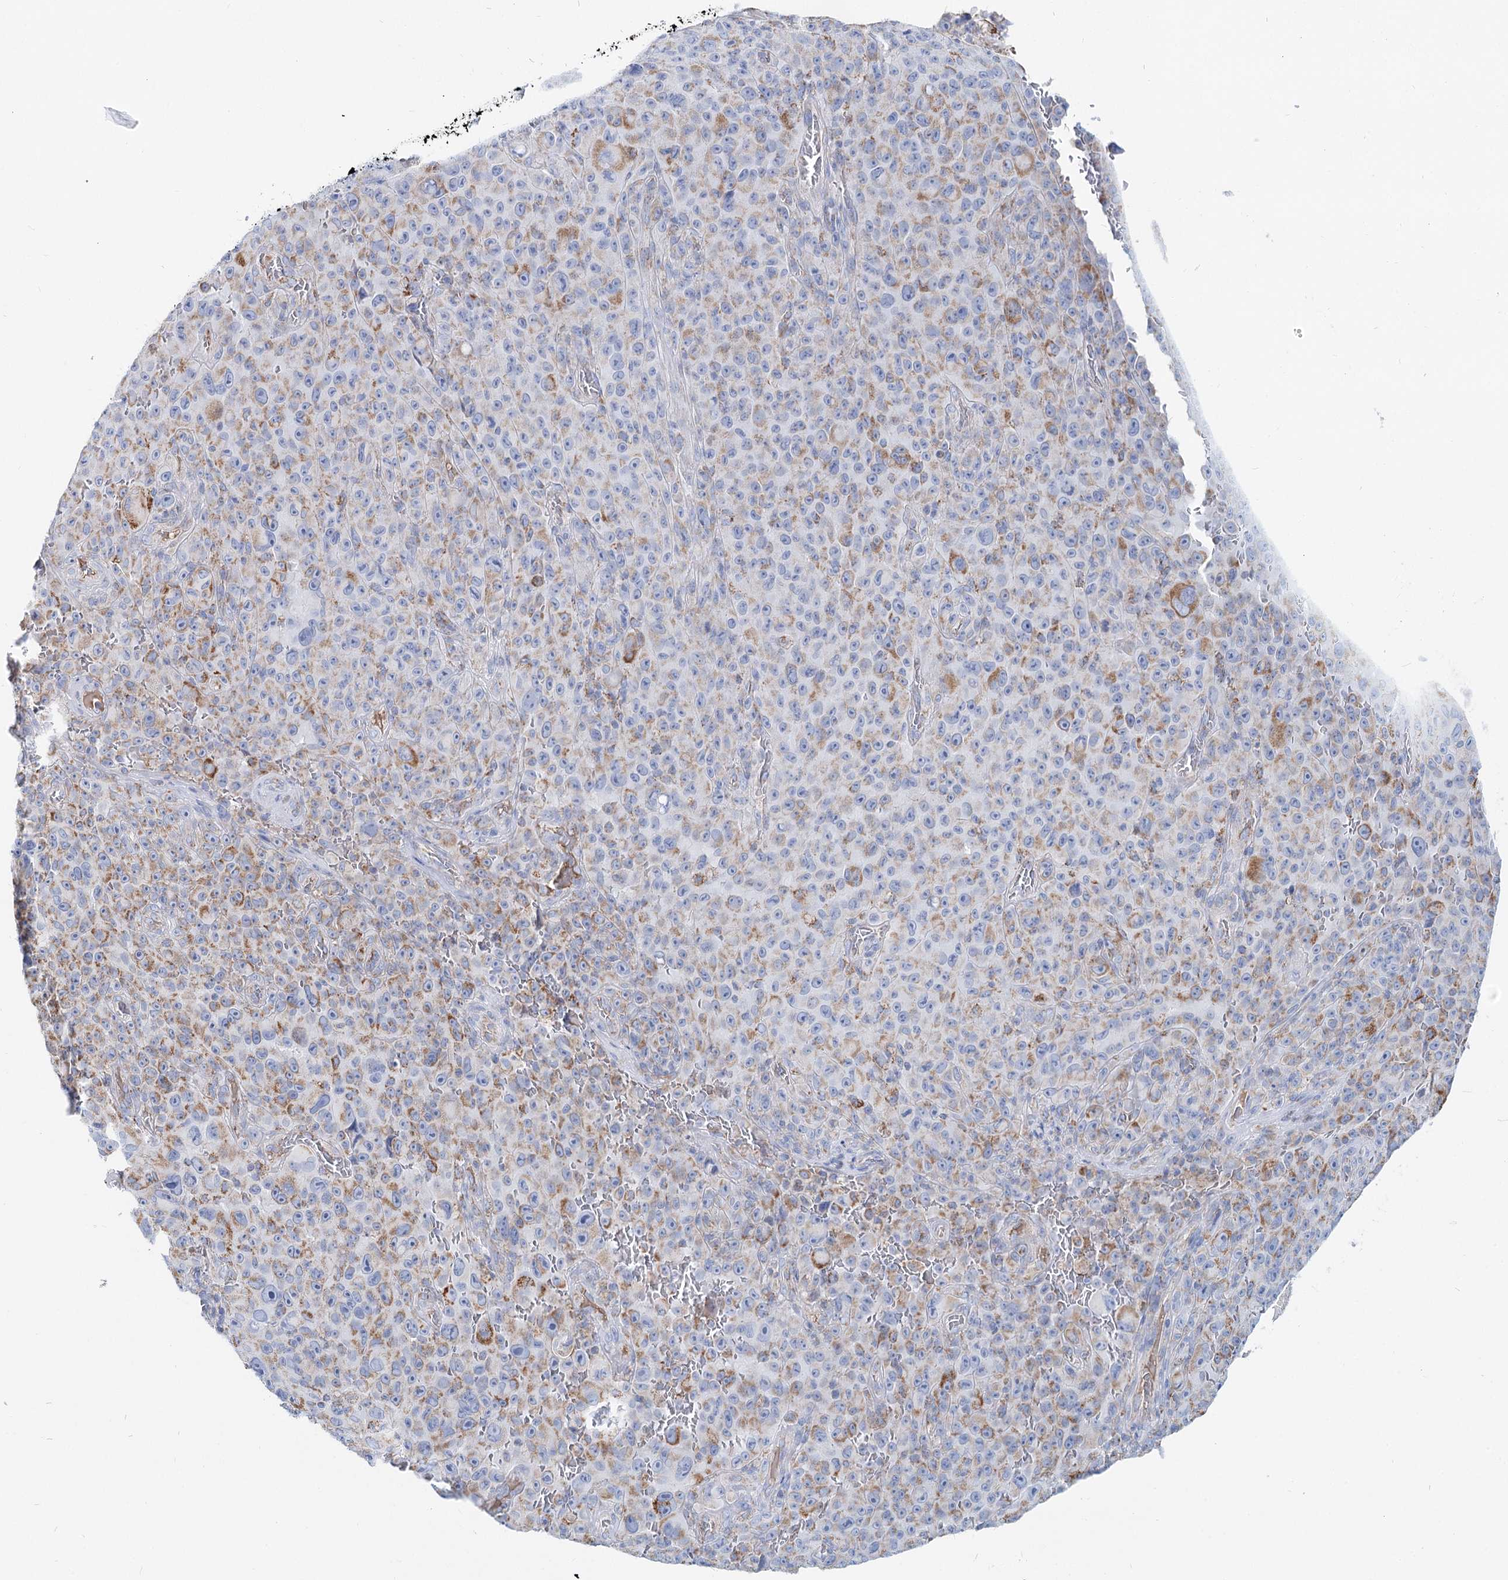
{"staining": {"intensity": "moderate", "quantity": "<25%", "location": "cytoplasmic/membranous"}, "tissue": "melanoma", "cell_type": "Tumor cells", "image_type": "cancer", "snomed": [{"axis": "morphology", "description": "Malignant melanoma, NOS"}, {"axis": "topography", "description": "Skin"}], "caption": "The image shows immunohistochemical staining of malignant melanoma. There is moderate cytoplasmic/membranous staining is appreciated in about <25% of tumor cells.", "gene": "MCCC2", "patient": {"sex": "female", "age": 82}}